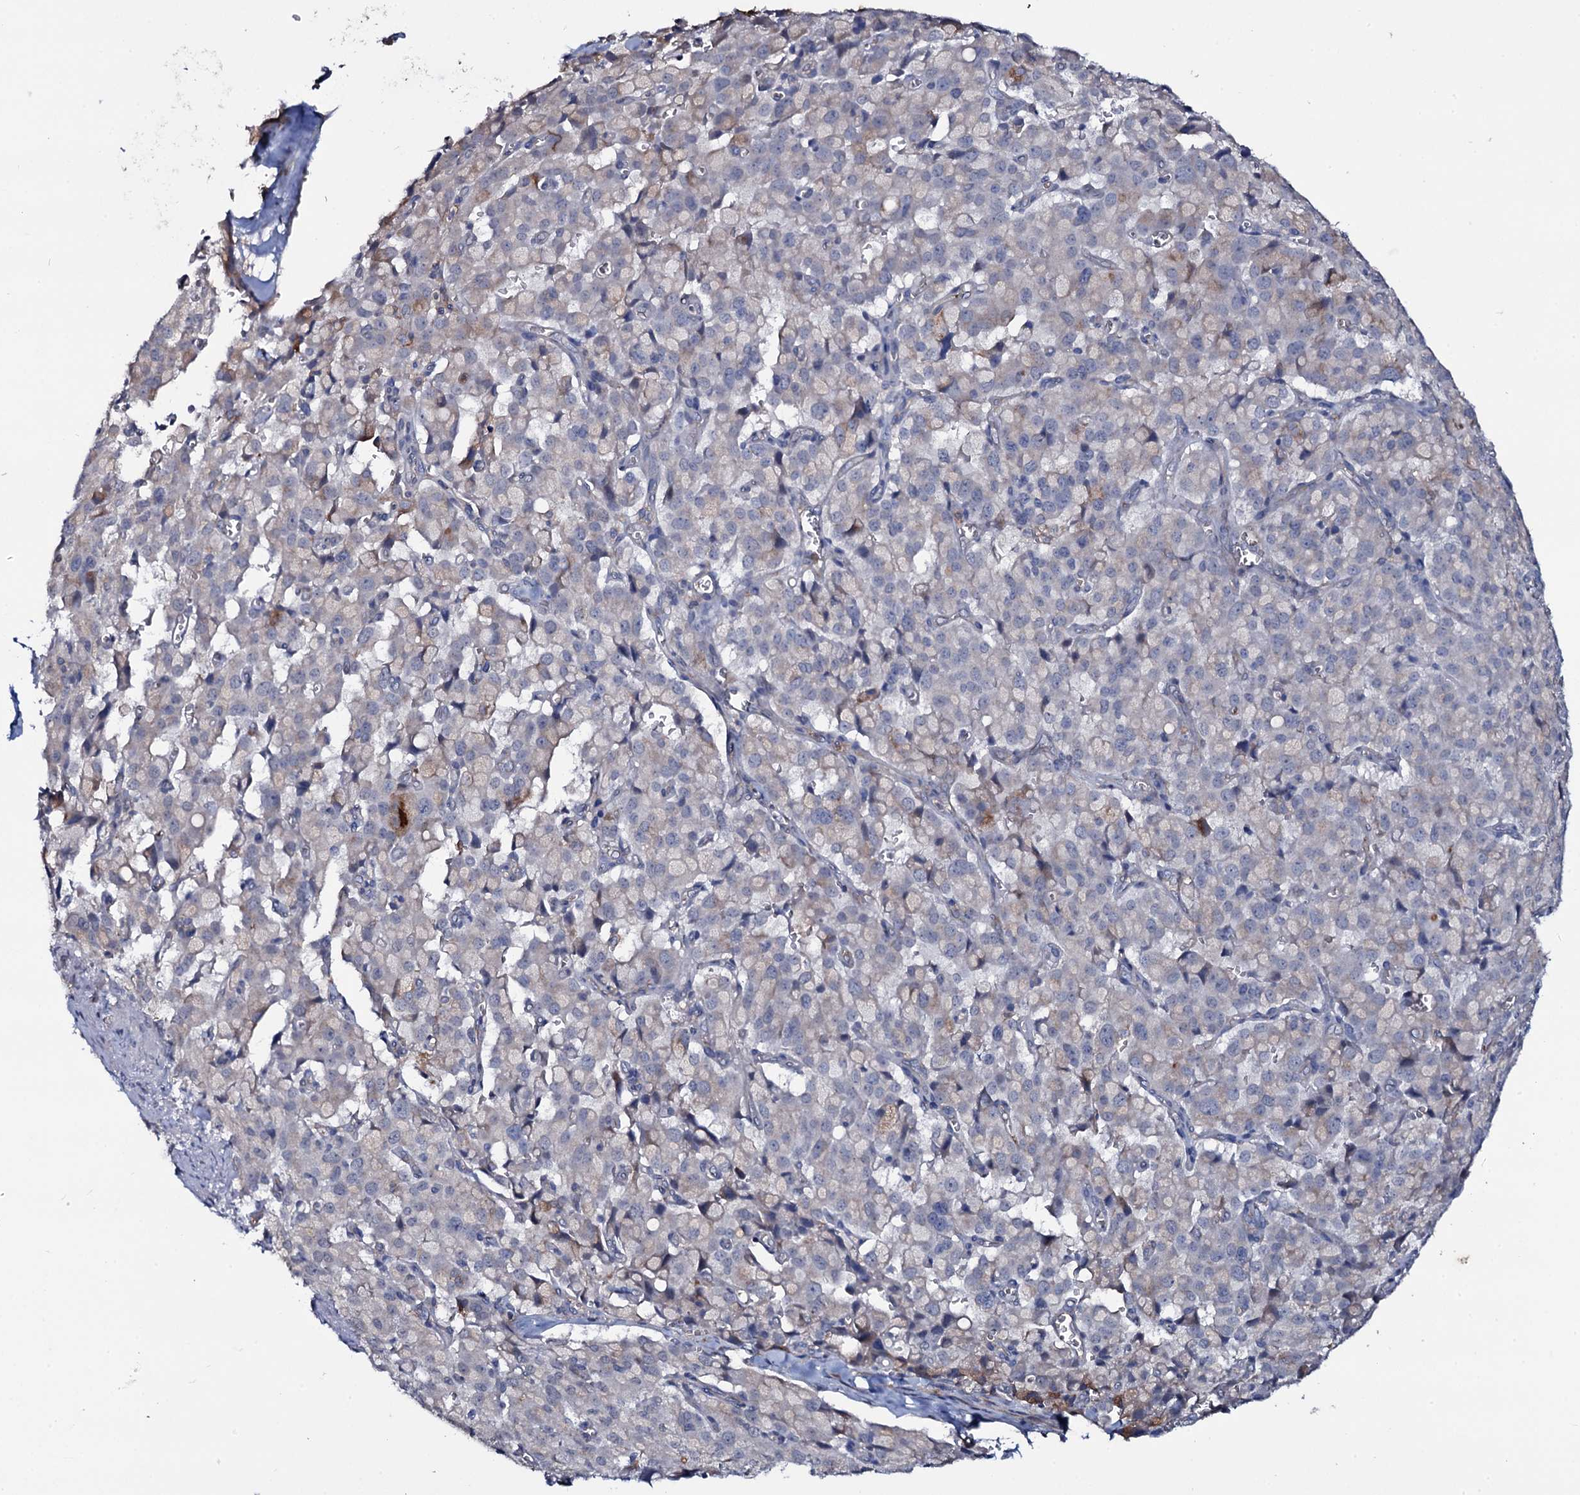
{"staining": {"intensity": "negative", "quantity": "none", "location": "none"}, "tissue": "pancreatic cancer", "cell_type": "Tumor cells", "image_type": "cancer", "snomed": [{"axis": "morphology", "description": "Adenocarcinoma, NOS"}, {"axis": "topography", "description": "Pancreas"}], "caption": "This is a histopathology image of immunohistochemistry (IHC) staining of pancreatic cancer (adenocarcinoma), which shows no positivity in tumor cells.", "gene": "SNAP23", "patient": {"sex": "male", "age": 65}}